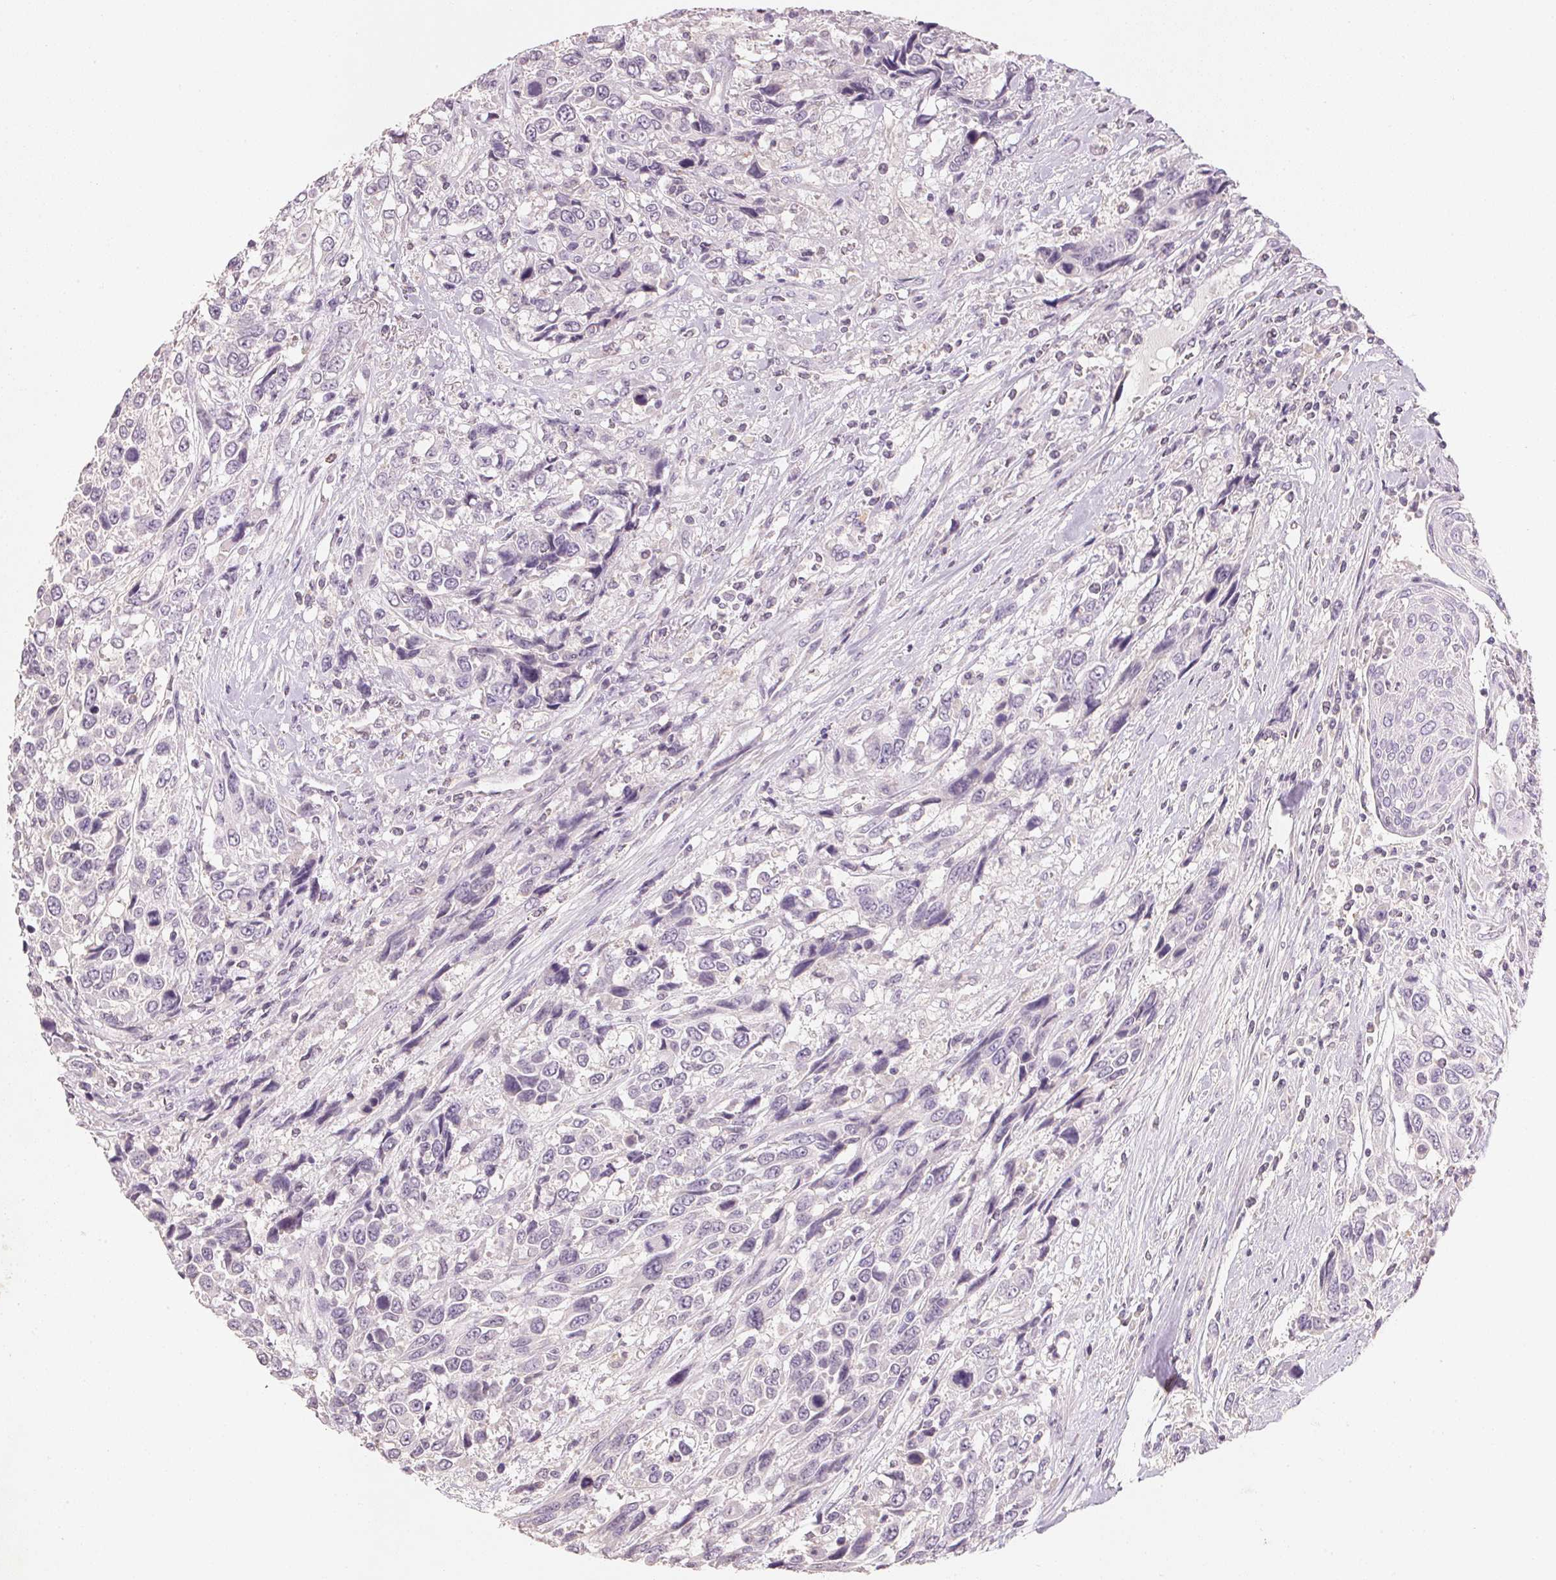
{"staining": {"intensity": "negative", "quantity": "none", "location": "none"}, "tissue": "urothelial cancer", "cell_type": "Tumor cells", "image_type": "cancer", "snomed": [{"axis": "morphology", "description": "Urothelial carcinoma, High grade"}, {"axis": "topography", "description": "Urinary bladder"}], "caption": "Immunohistochemical staining of human urothelial carcinoma (high-grade) reveals no significant expression in tumor cells.", "gene": "CXCL5", "patient": {"sex": "female", "age": 70}}